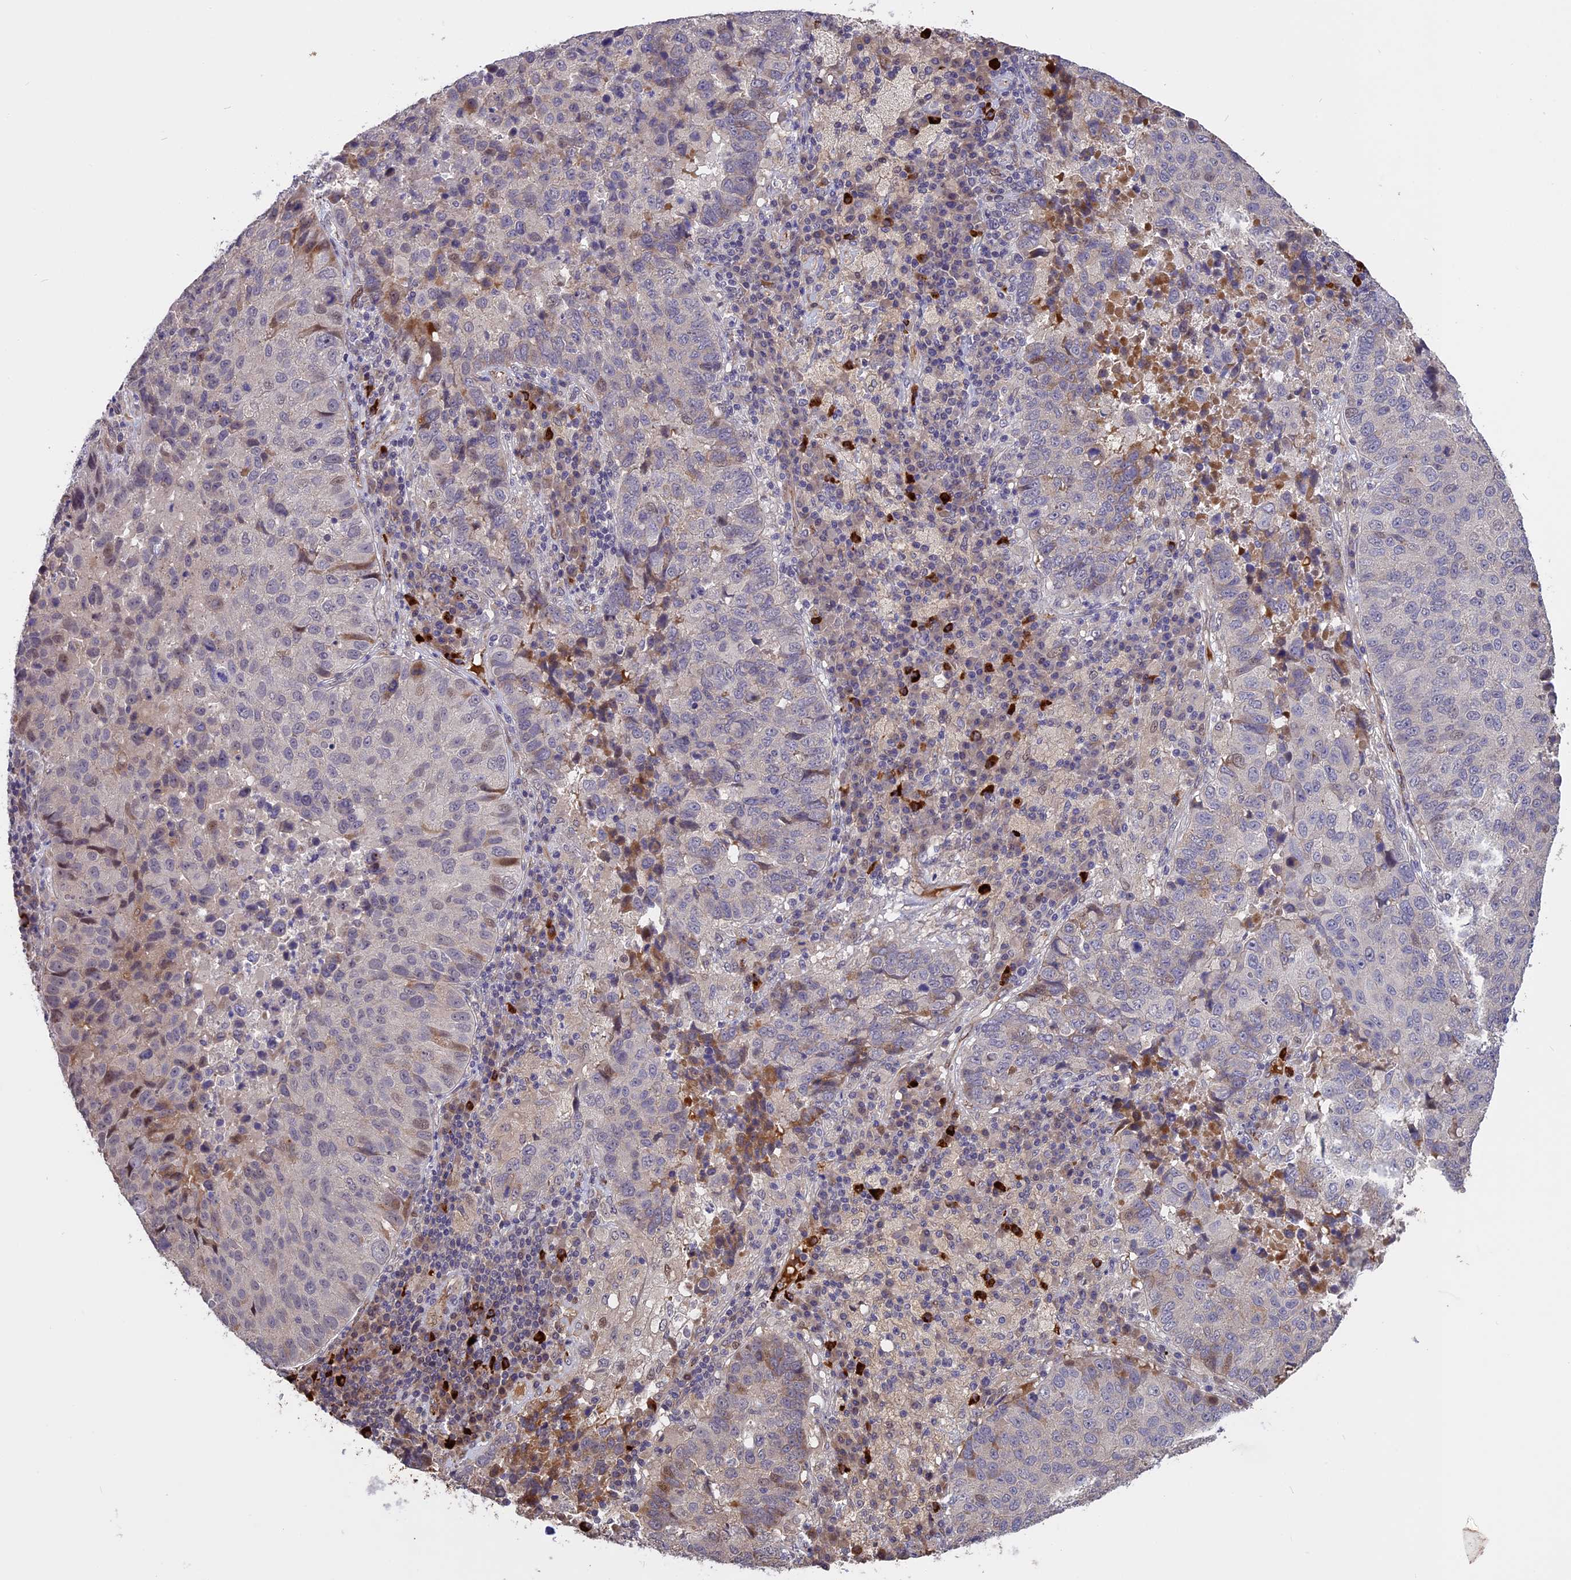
{"staining": {"intensity": "weak", "quantity": "<25%", "location": "nuclear"}, "tissue": "lung cancer", "cell_type": "Tumor cells", "image_type": "cancer", "snomed": [{"axis": "morphology", "description": "Squamous cell carcinoma, NOS"}, {"axis": "topography", "description": "Lung"}], "caption": "Tumor cells are negative for brown protein staining in lung cancer.", "gene": "MFSD2A", "patient": {"sex": "male", "age": 73}}